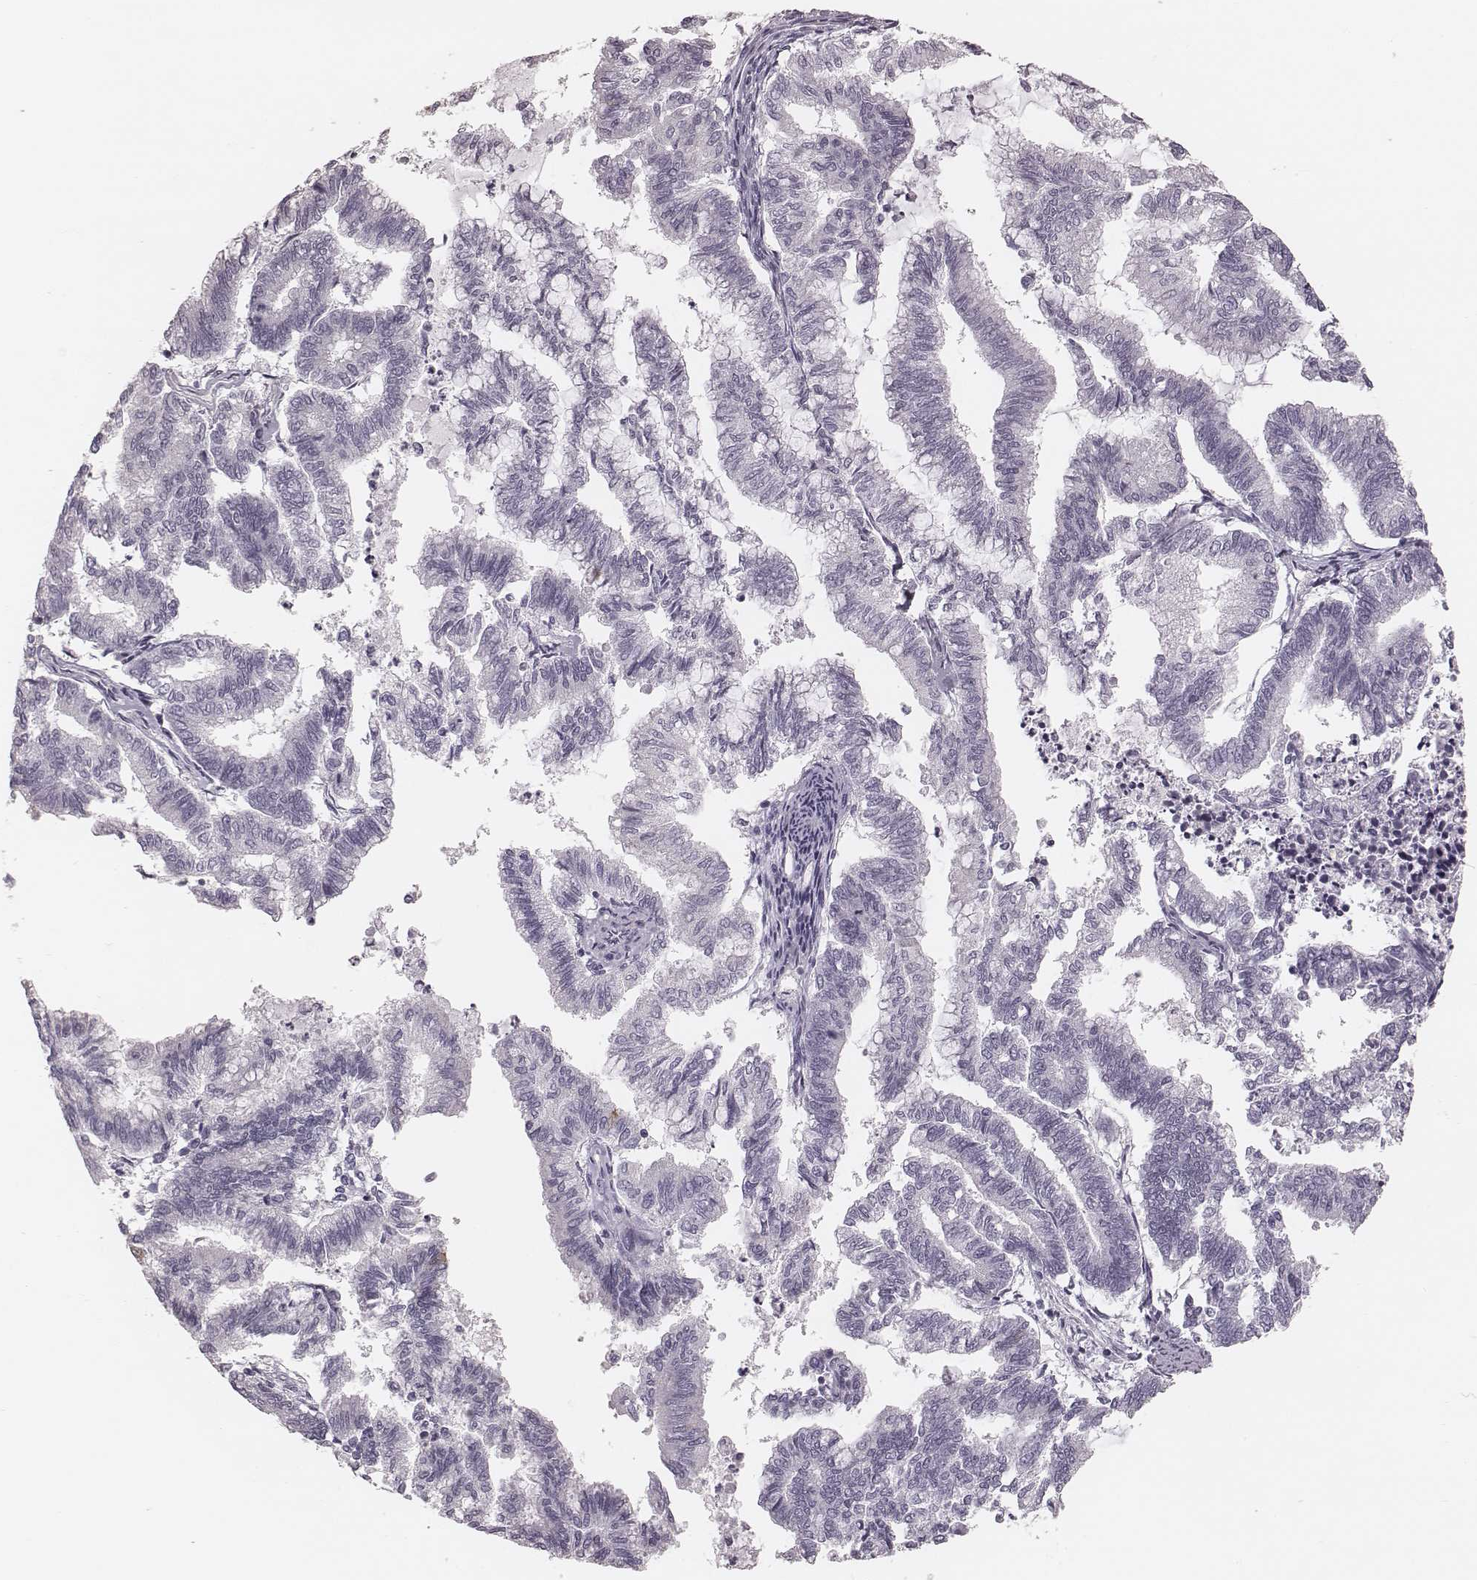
{"staining": {"intensity": "negative", "quantity": "none", "location": "none"}, "tissue": "endometrial cancer", "cell_type": "Tumor cells", "image_type": "cancer", "snomed": [{"axis": "morphology", "description": "Adenocarcinoma, NOS"}, {"axis": "topography", "description": "Endometrium"}], "caption": "Immunohistochemical staining of endometrial adenocarcinoma demonstrates no significant positivity in tumor cells.", "gene": "SPA17", "patient": {"sex": "female", "age": 79}}